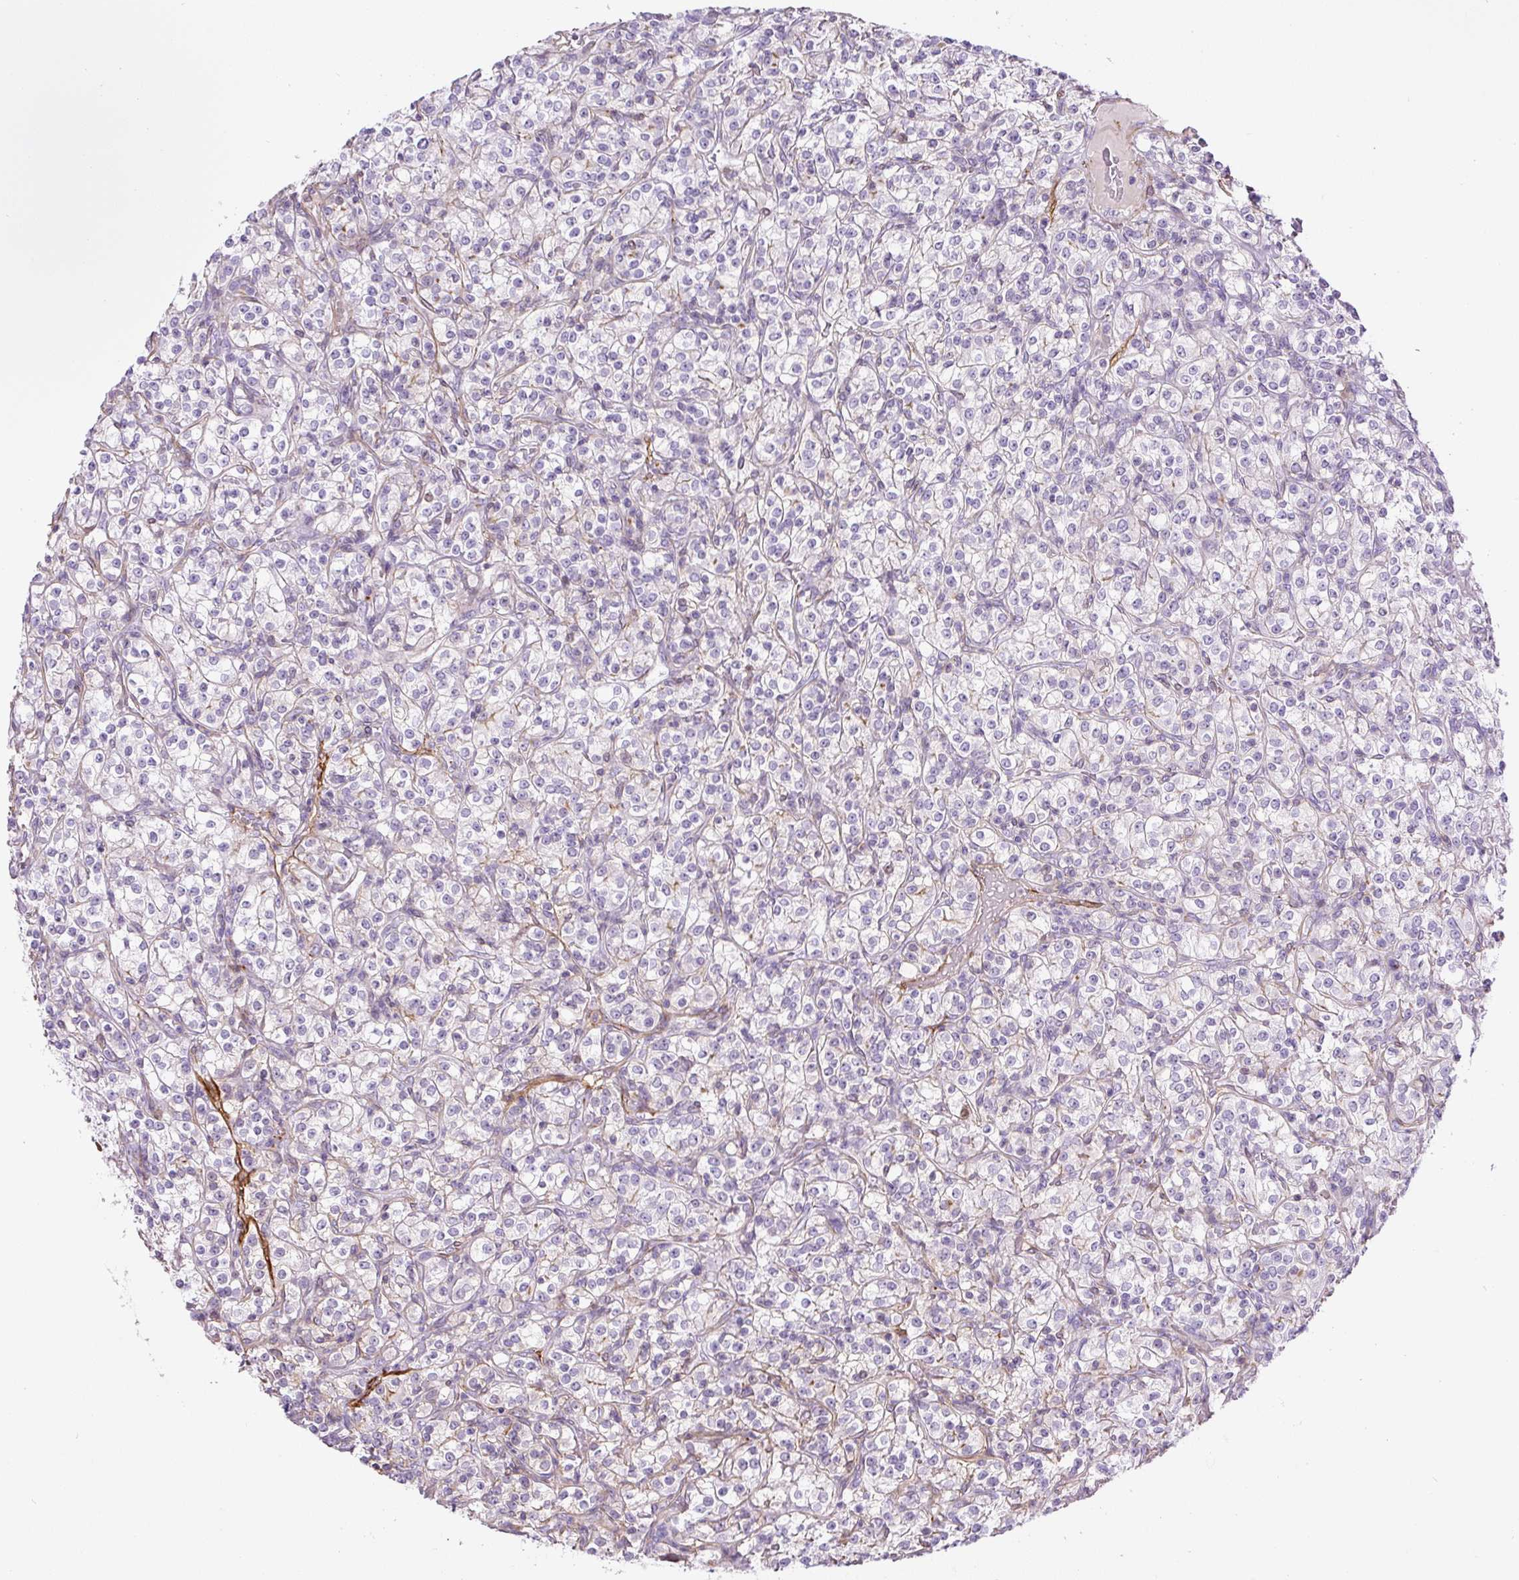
{"staining": {"intensity": "negative", "quantity": "none", "location": "none"}, "tissue": "renal cancer", "cell_type": "Tumor cells", "image_type": "cancer", "snomed": [{"axis": "morphology", "description": "Adenocarcinoma, NOS"}, {"axis": "topography", "description": "Kidney"}], "caption": "A histopathology image of human adenocarcinoma (renal) is negative for staining in tumor cells. (DAB (3,3'-diaminobenzidine) immunohistochemistry with hematoxylin counter stain).", "gene": "B3GALT5", "patient": {"sex": "male", "age": 77}}